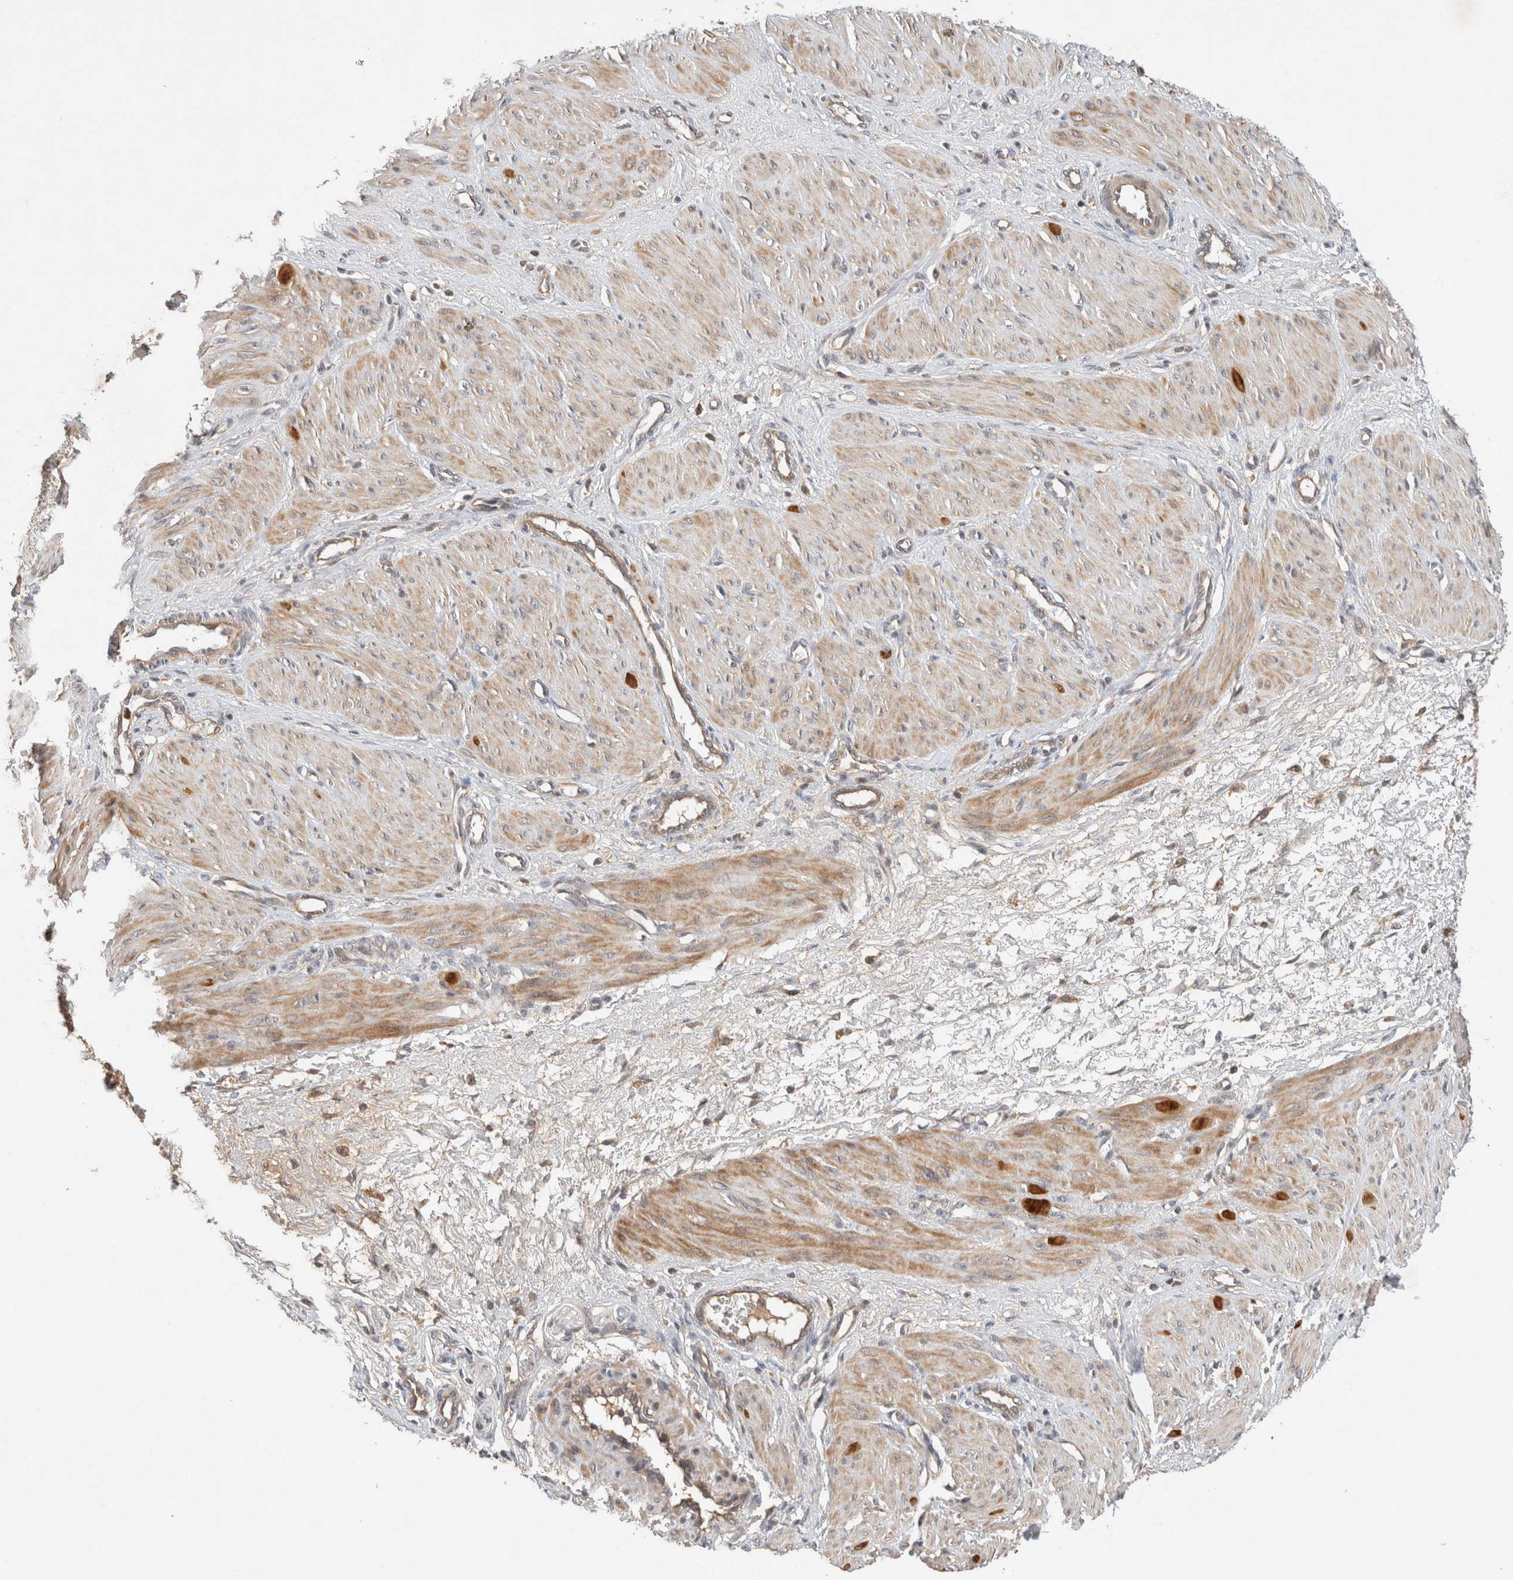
{"staining": {"intensity": "strong", "quantity": "25%-75%", "location": "cytoplasmic/membranous"}, "tissue": "smooth muscle", "cell_type": "Smooth muscle cells", "image_type": "normal", "snomed": [{"axis": "morphology", "description": "Normal tissue, NOS"}, {"axis": "topography", "description": "Endometrium"}], "caption": "This micrograph displays normal smooth muscle stained with immunohistochemistry (IHC) to label a protein in brown. The cytoplasmic/membranous of smooth muscle cells show strong positivity for the protein. Nuclei are counter-stained blue.", "gene": "ARMC9", "patient": {"sex": "female", "age": 33}}